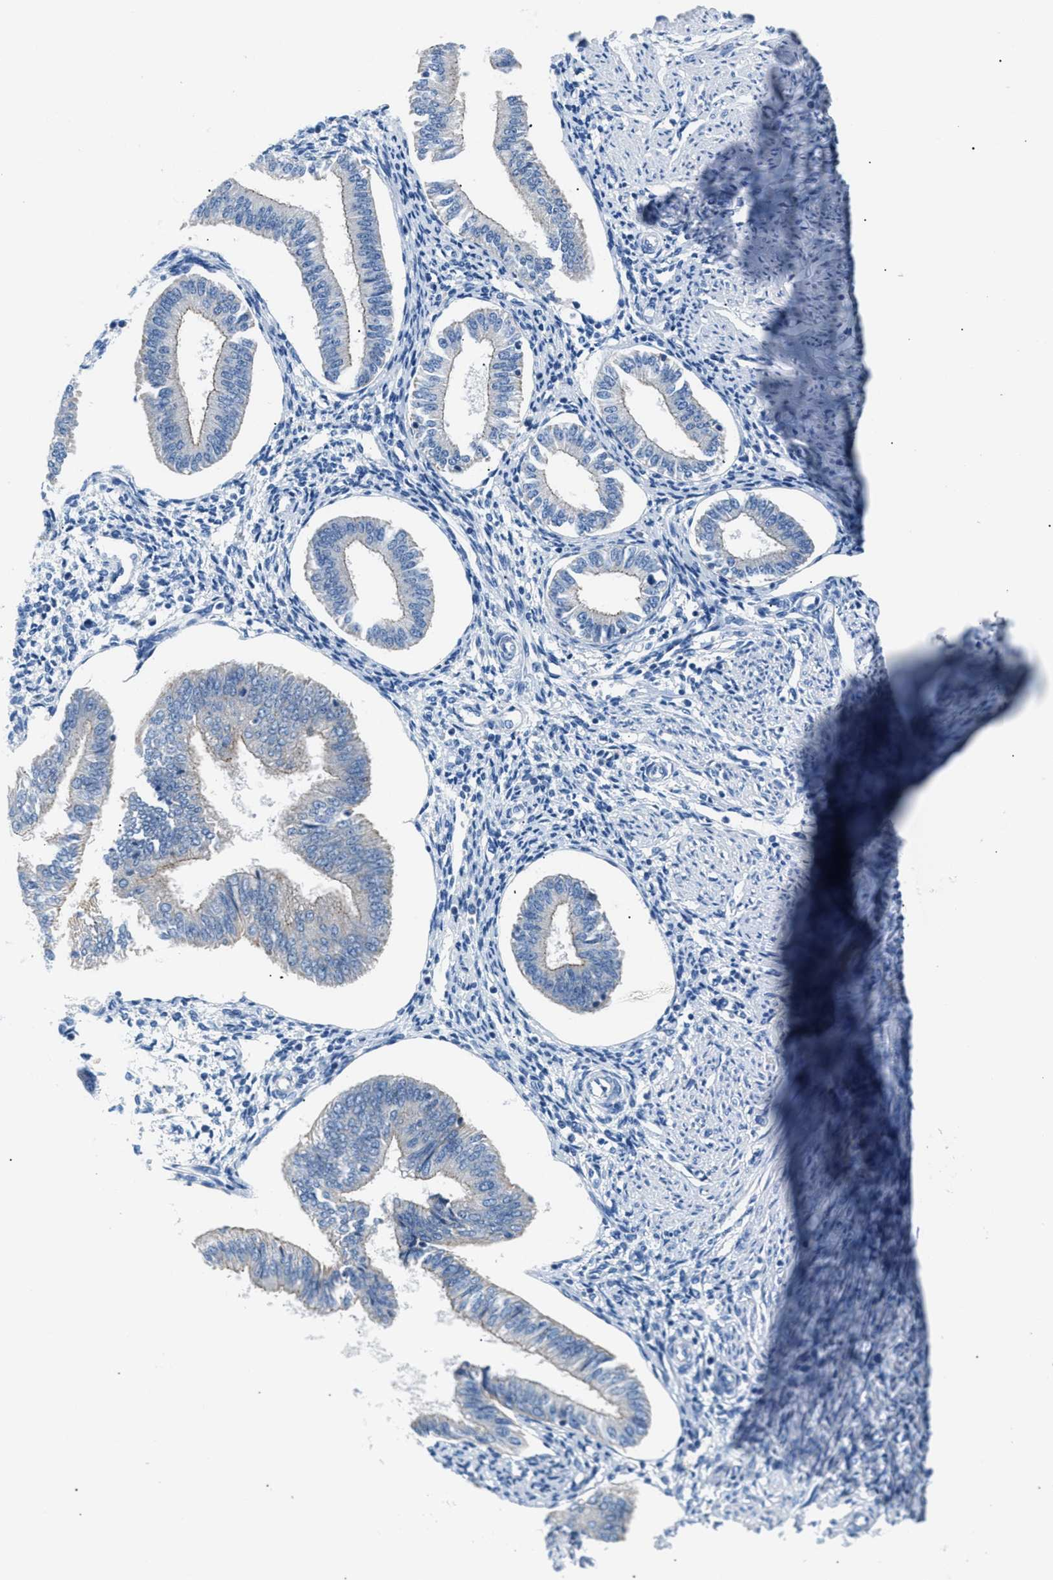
{"staining": {"intensity": "negative", "quantity": "none", "location": "none"}, "tissue": "endometrium", "cell_type": "Cells in endometrial stroma", "image_type": "normal", "snomed": [{"axis": "morphology", "description": "Normal tissue, NOS"}, {"axis": "topography", "description": "Endometrium"}], "caption": "Image shows no significant protein staining in cells in endometrial stroma of benign endometrium. Nuclei are stained in blue.", "gene": "ILDR1", "patient": {"sex": "female", "age": 50}}